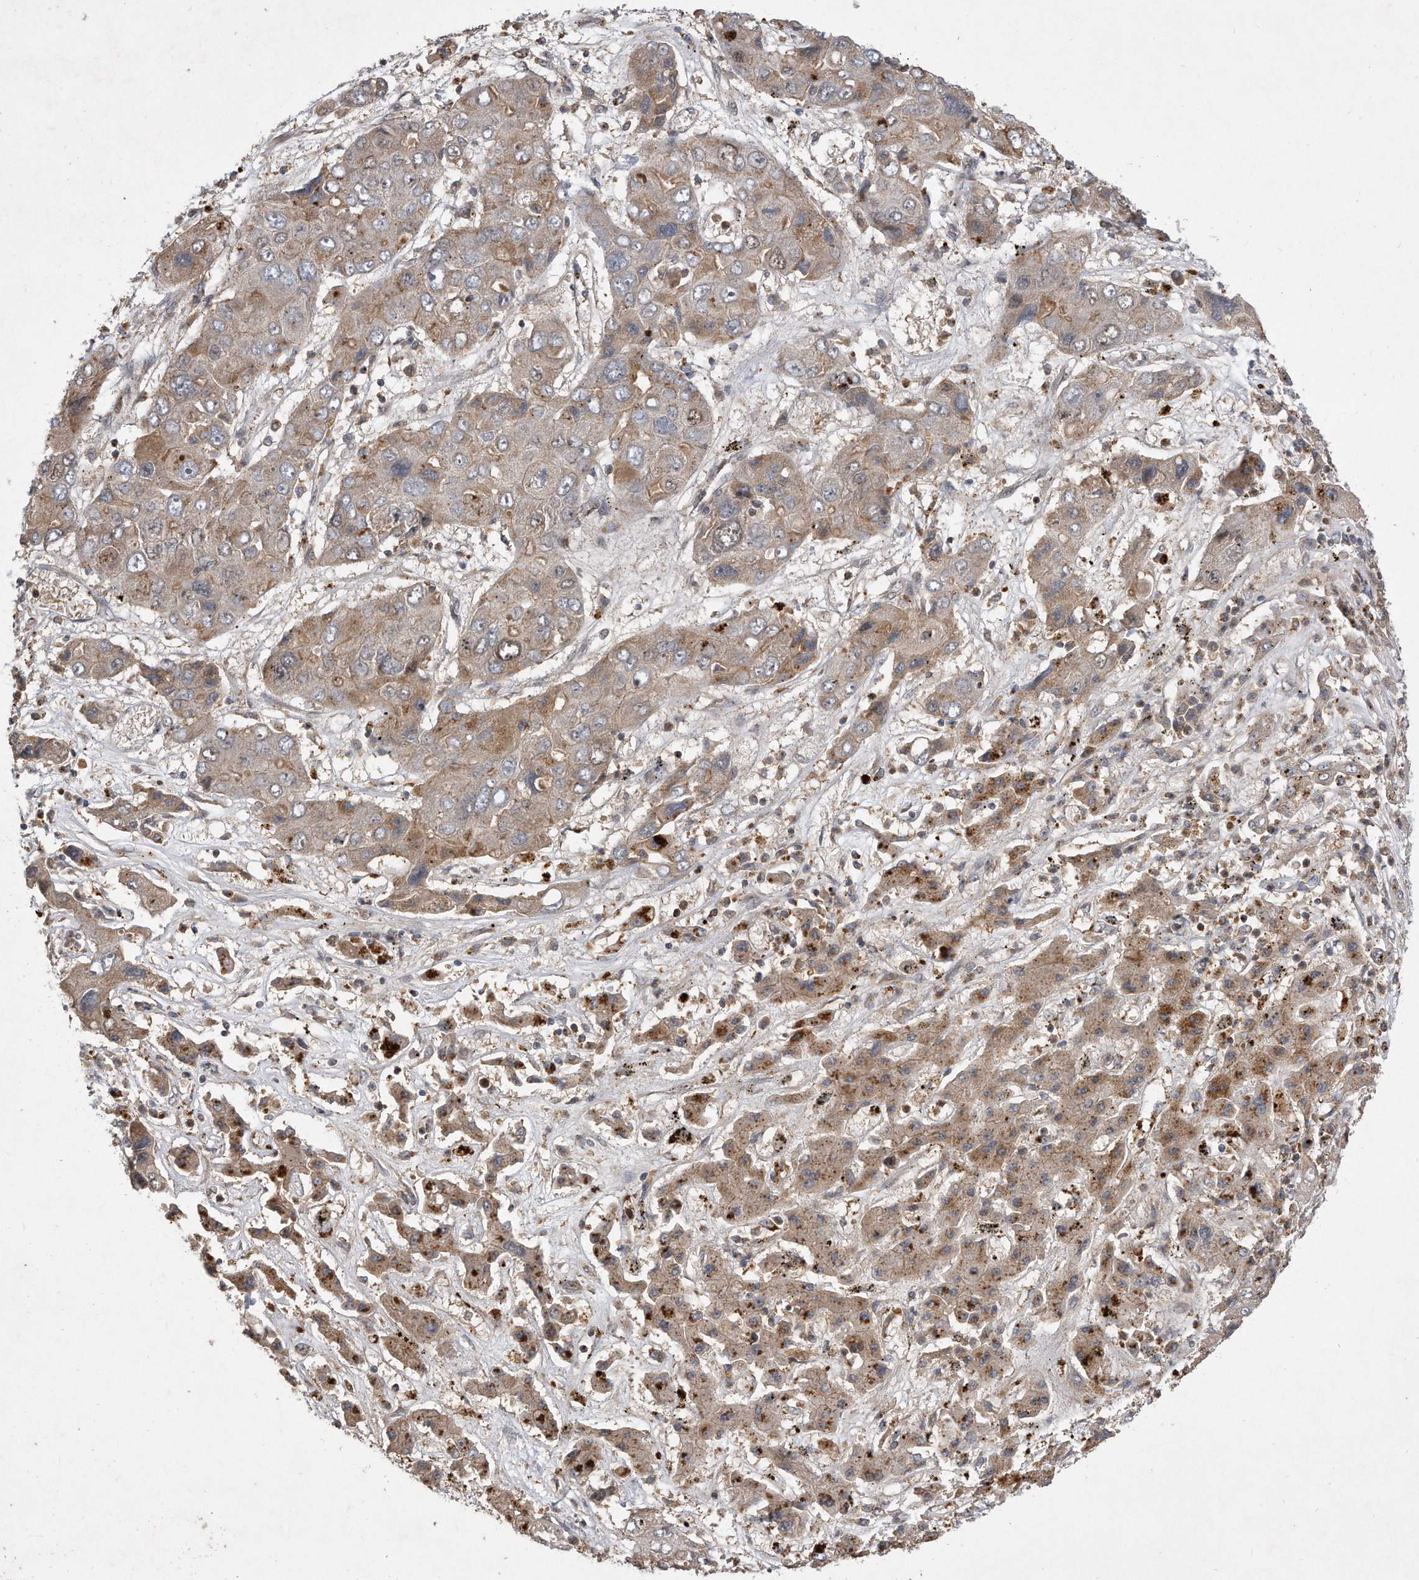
{"staining": {"intensity": "weak", "quantity": ">75%", "location": "cytoplasmic/membranous"}, "tissue": "liver cancer", "cell_type": "Tumor cells", "image_type": "cancer", "snomed": [{"axis": "morphology", "description": "Cholangiocarcinoma"}, {"axis": "topography", "description": "Liver"}], "caption": "Immunohistochemistry staining of liver cholangiocarcinoma, which shows low levels of weak cytoplasmic/membranous staining in approximately >75% of tumor cells indicating weak cytoplasmic/membranous protein staining. The staining was performed using DAB (3,3'-diaminobenzidine) (brown) for protein detection and nuclei were counterstained in hematoxylin (blue).", "gene": "PGBD2", "patient": {"sex": "male", "age": 67}}